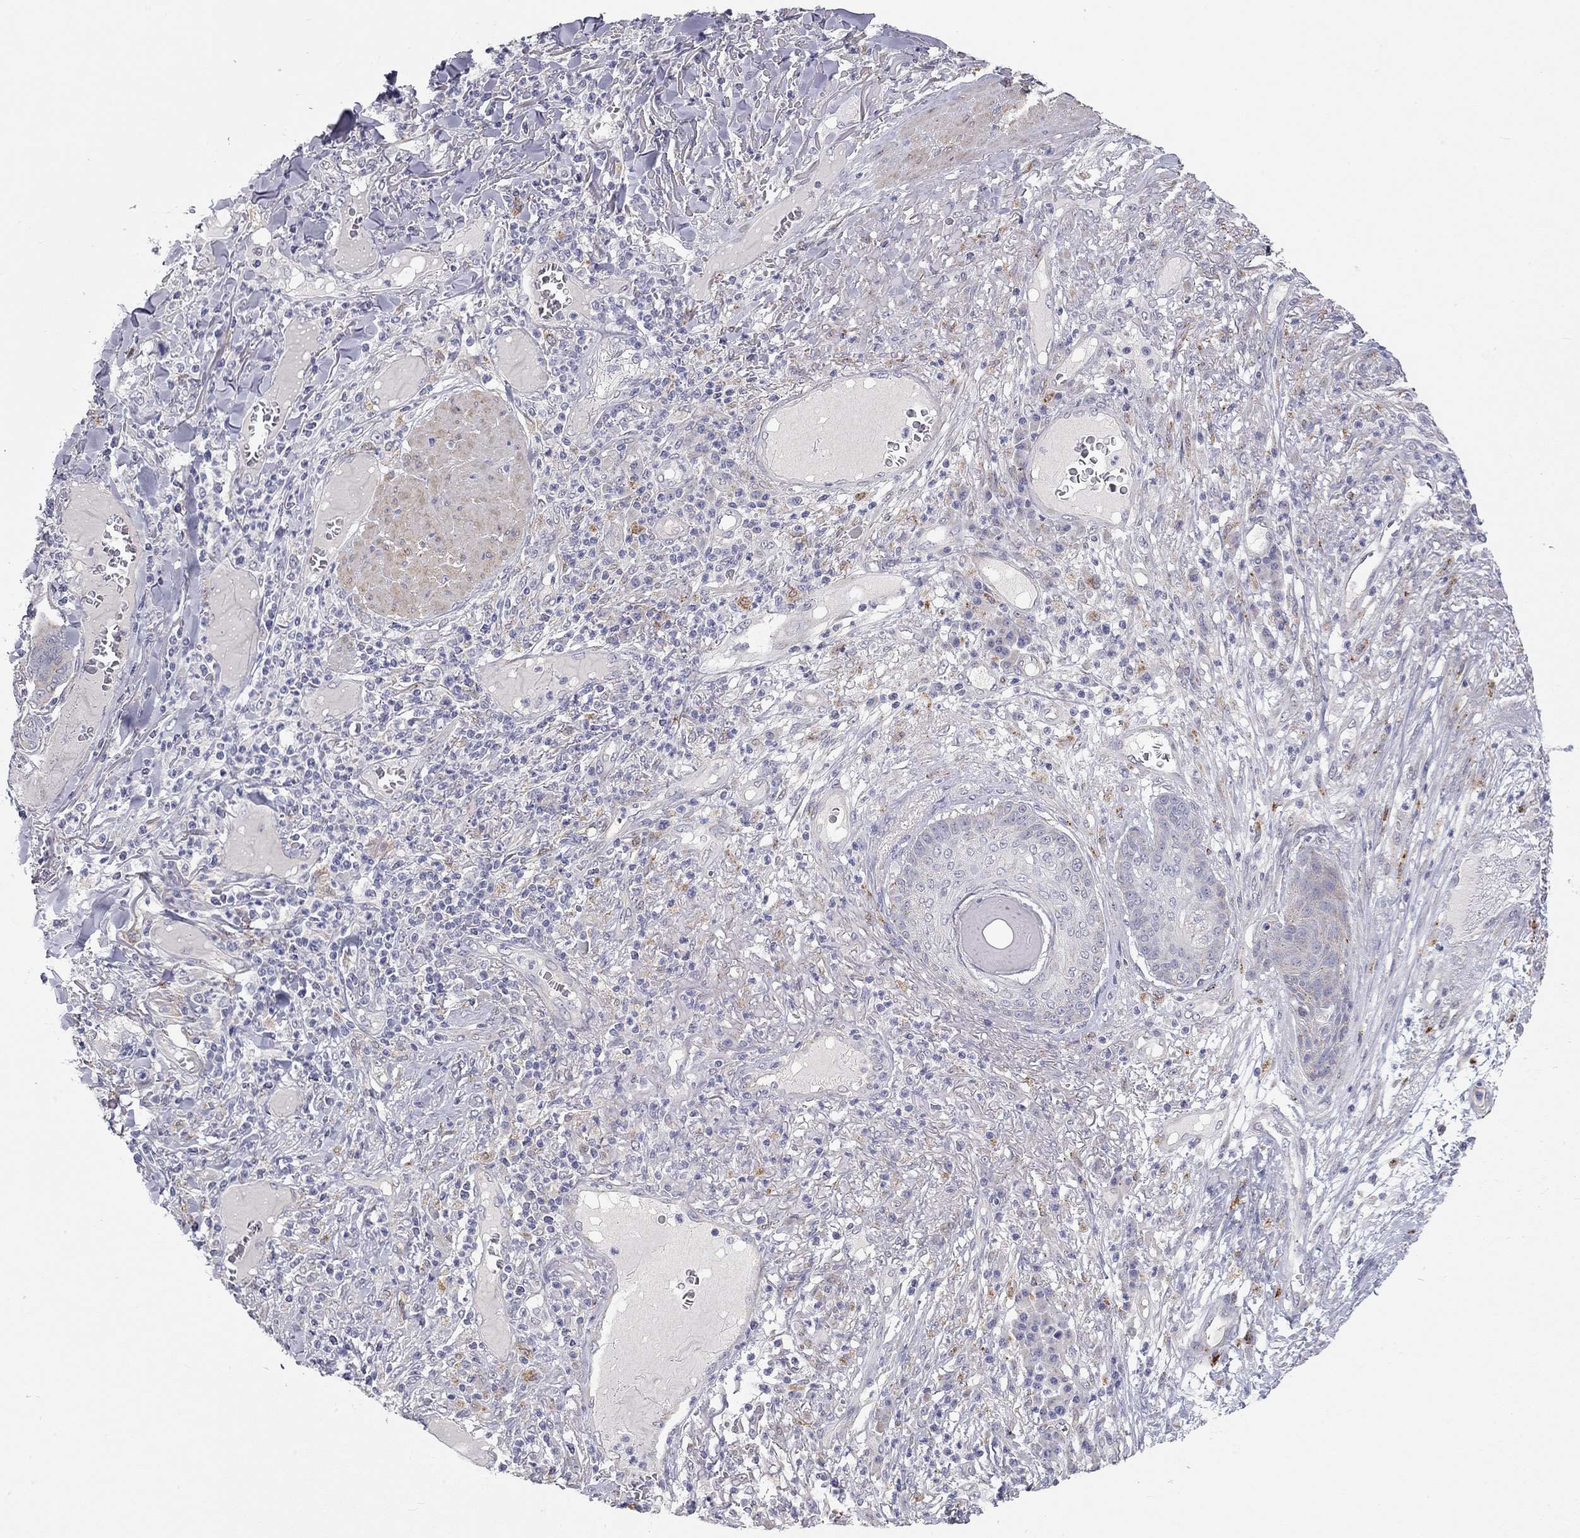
{"staining": {"intensity": "negative", "quantity": "none", "location": "none"}, "tissue": "skin cancer", "cell_type": "Tumor cells", "image_type": "cancer", "snomed": [{"axis": "morphology", "description": "Squamous cell carcinoma, NOS"}, {"axis": "topography", "description": "Skin"}], "caption": "Human skin cancer stained for a protein using immunohistochemistry (IHC) shows no expression in tumor cells.", "gene": "PAPSS2", "patient": {"sex": "male", "age": 82}}